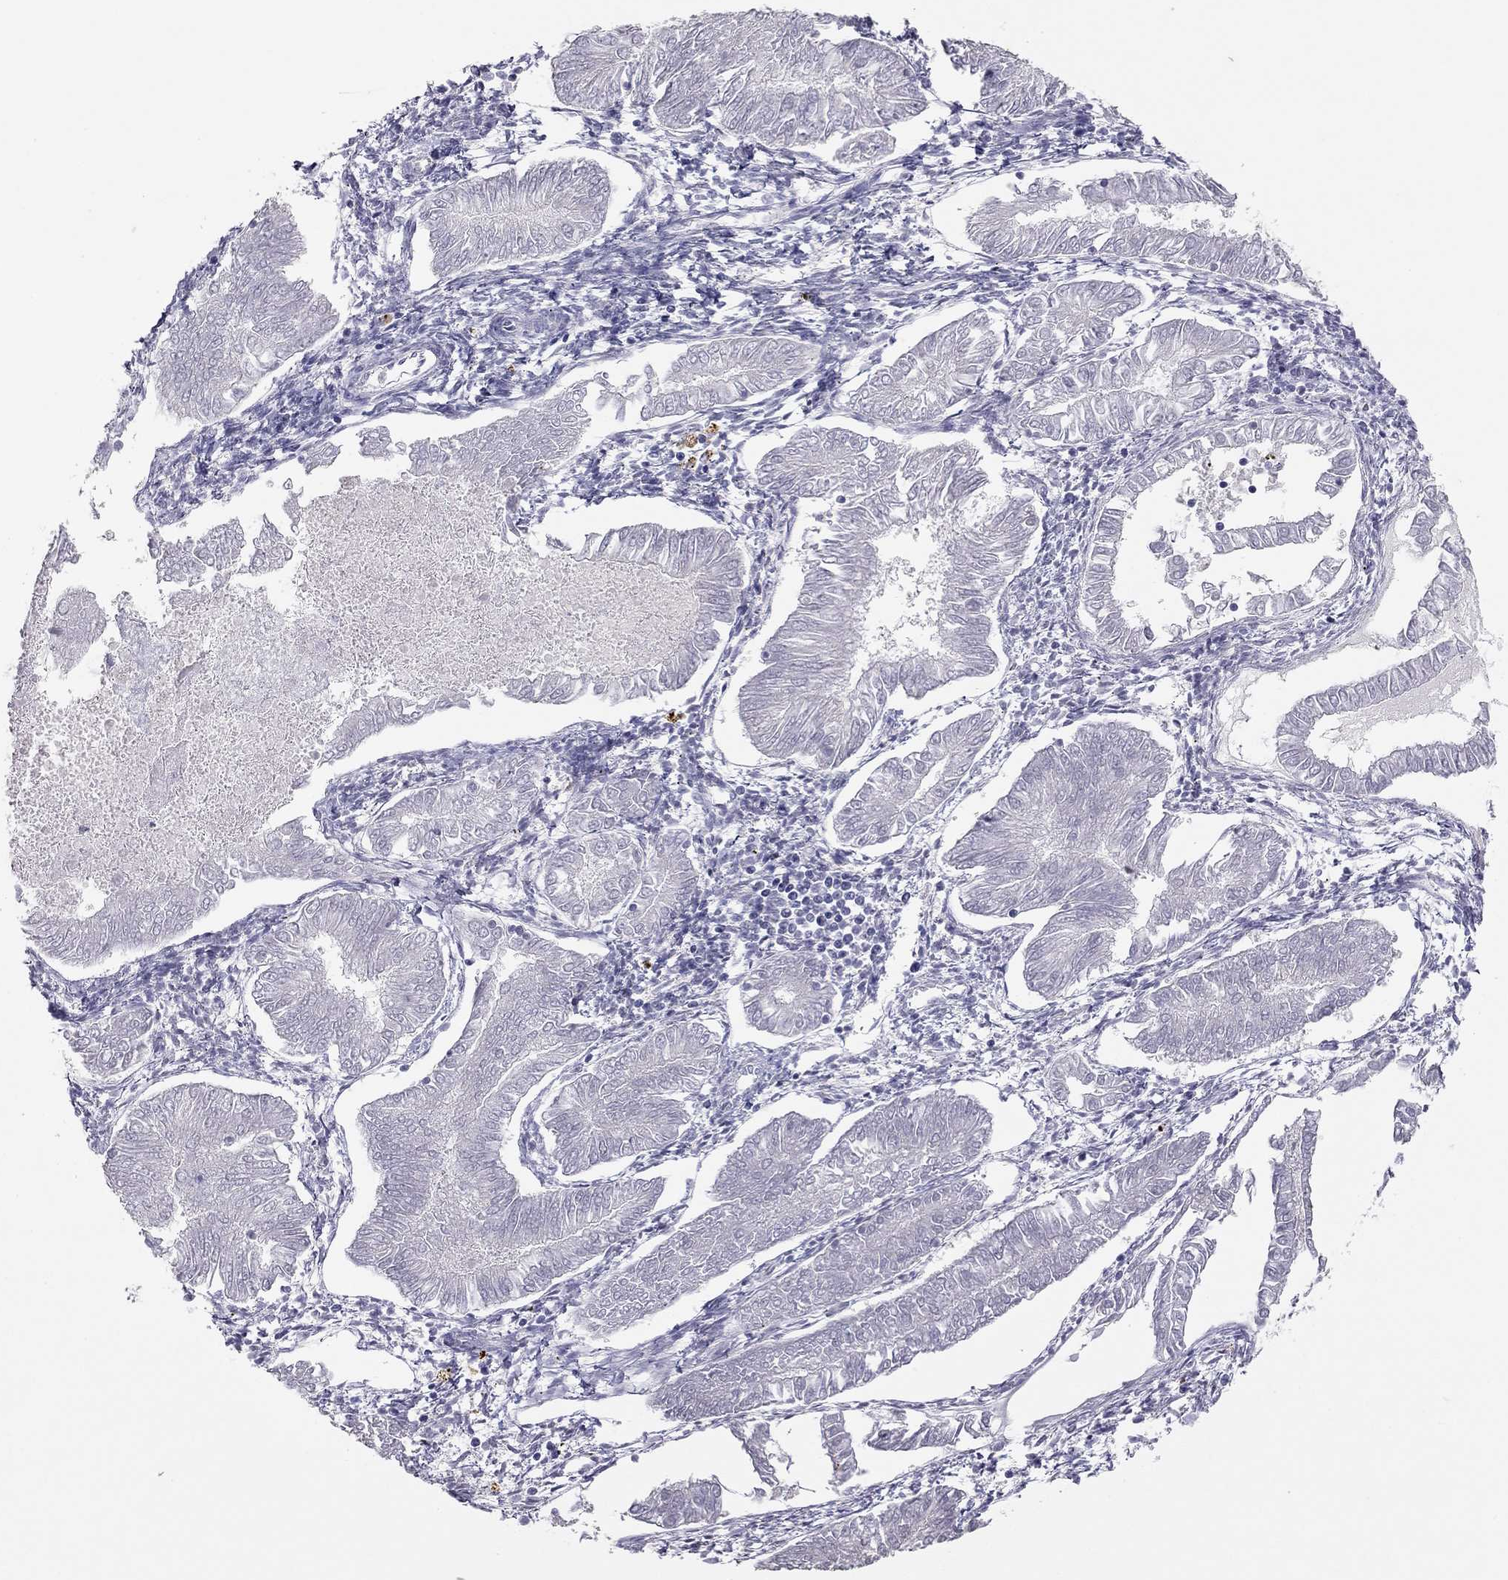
{"staining": {"intensity": "negative", "quantity": "none", "location": "none"}, "tissue": "endometrial cancer", "cell_type": "Tumor cells", "image_type": "cancer", "snomed": [{"axis": "morphology", "description": "Adenocarcinoma, NOS"}, {"axis": "topography", "description": "Endometrium"}], "caption": "Histopathology image shows no protein staining in tumor cells of endometrial cancer (adenocarcinoma) tissue.", "gene": "ADORA2A", "patient": {"sex": "female", "age": 53}}